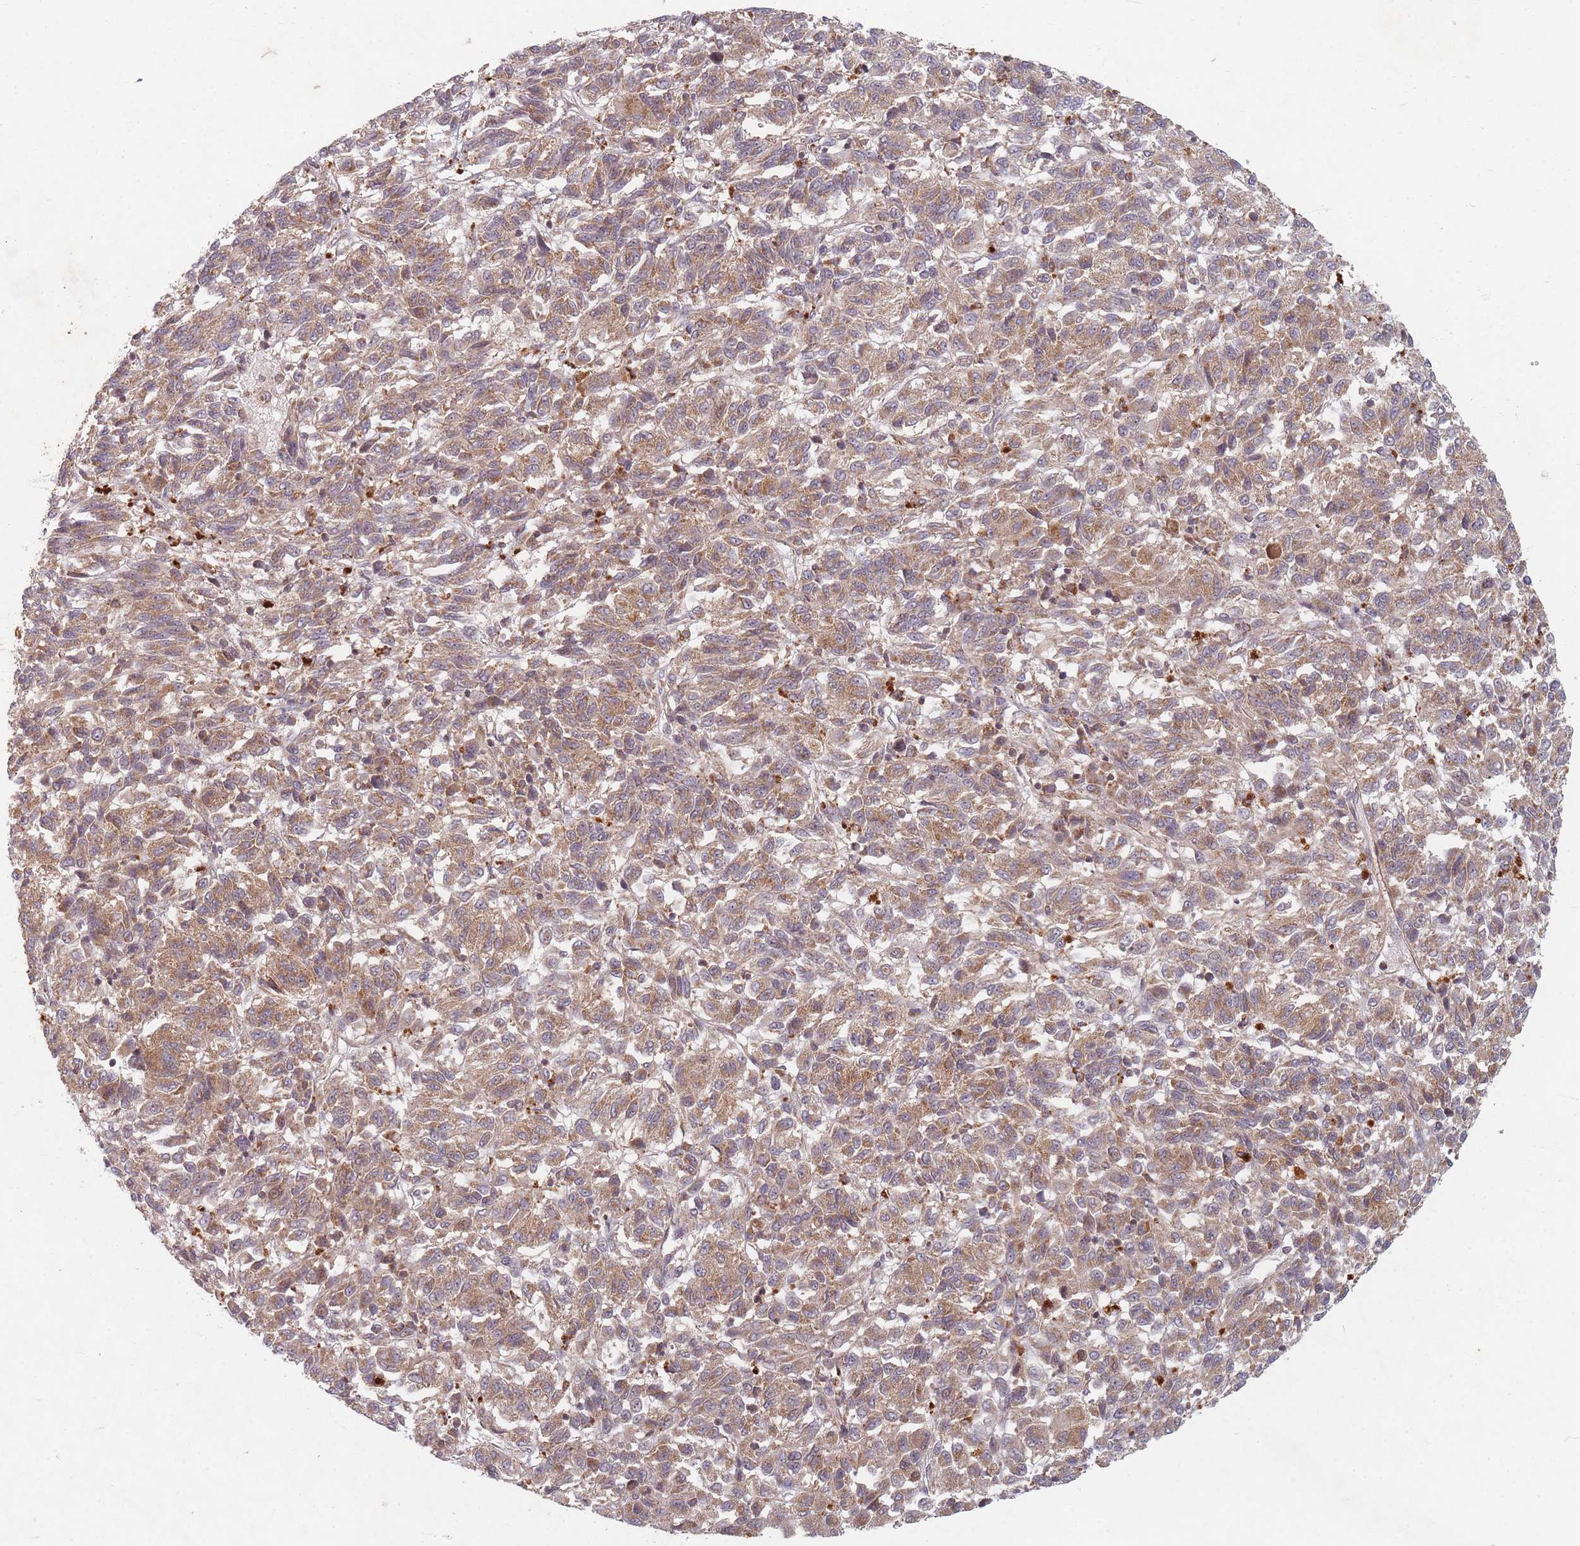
{"staining": {"intensity": "moderate", "quantity": ">75%", "location": "cytoplasmic/membranous"}, "tissue": "melanoma", "cell_type": "Tumor cells", "image_type": "cancer", "snomed": [{"axis": "morphology", "description": "Malignant melanoma, Metastatic site"}, {"axis": "topography", "description": "Lung"}], "caption": "Melanoma stained for a protein reveals moderate cytoplasmic/membranous positivity in tumor cells.", "gene": "RADX", "patient": {"sex": "male", "age": 64}}